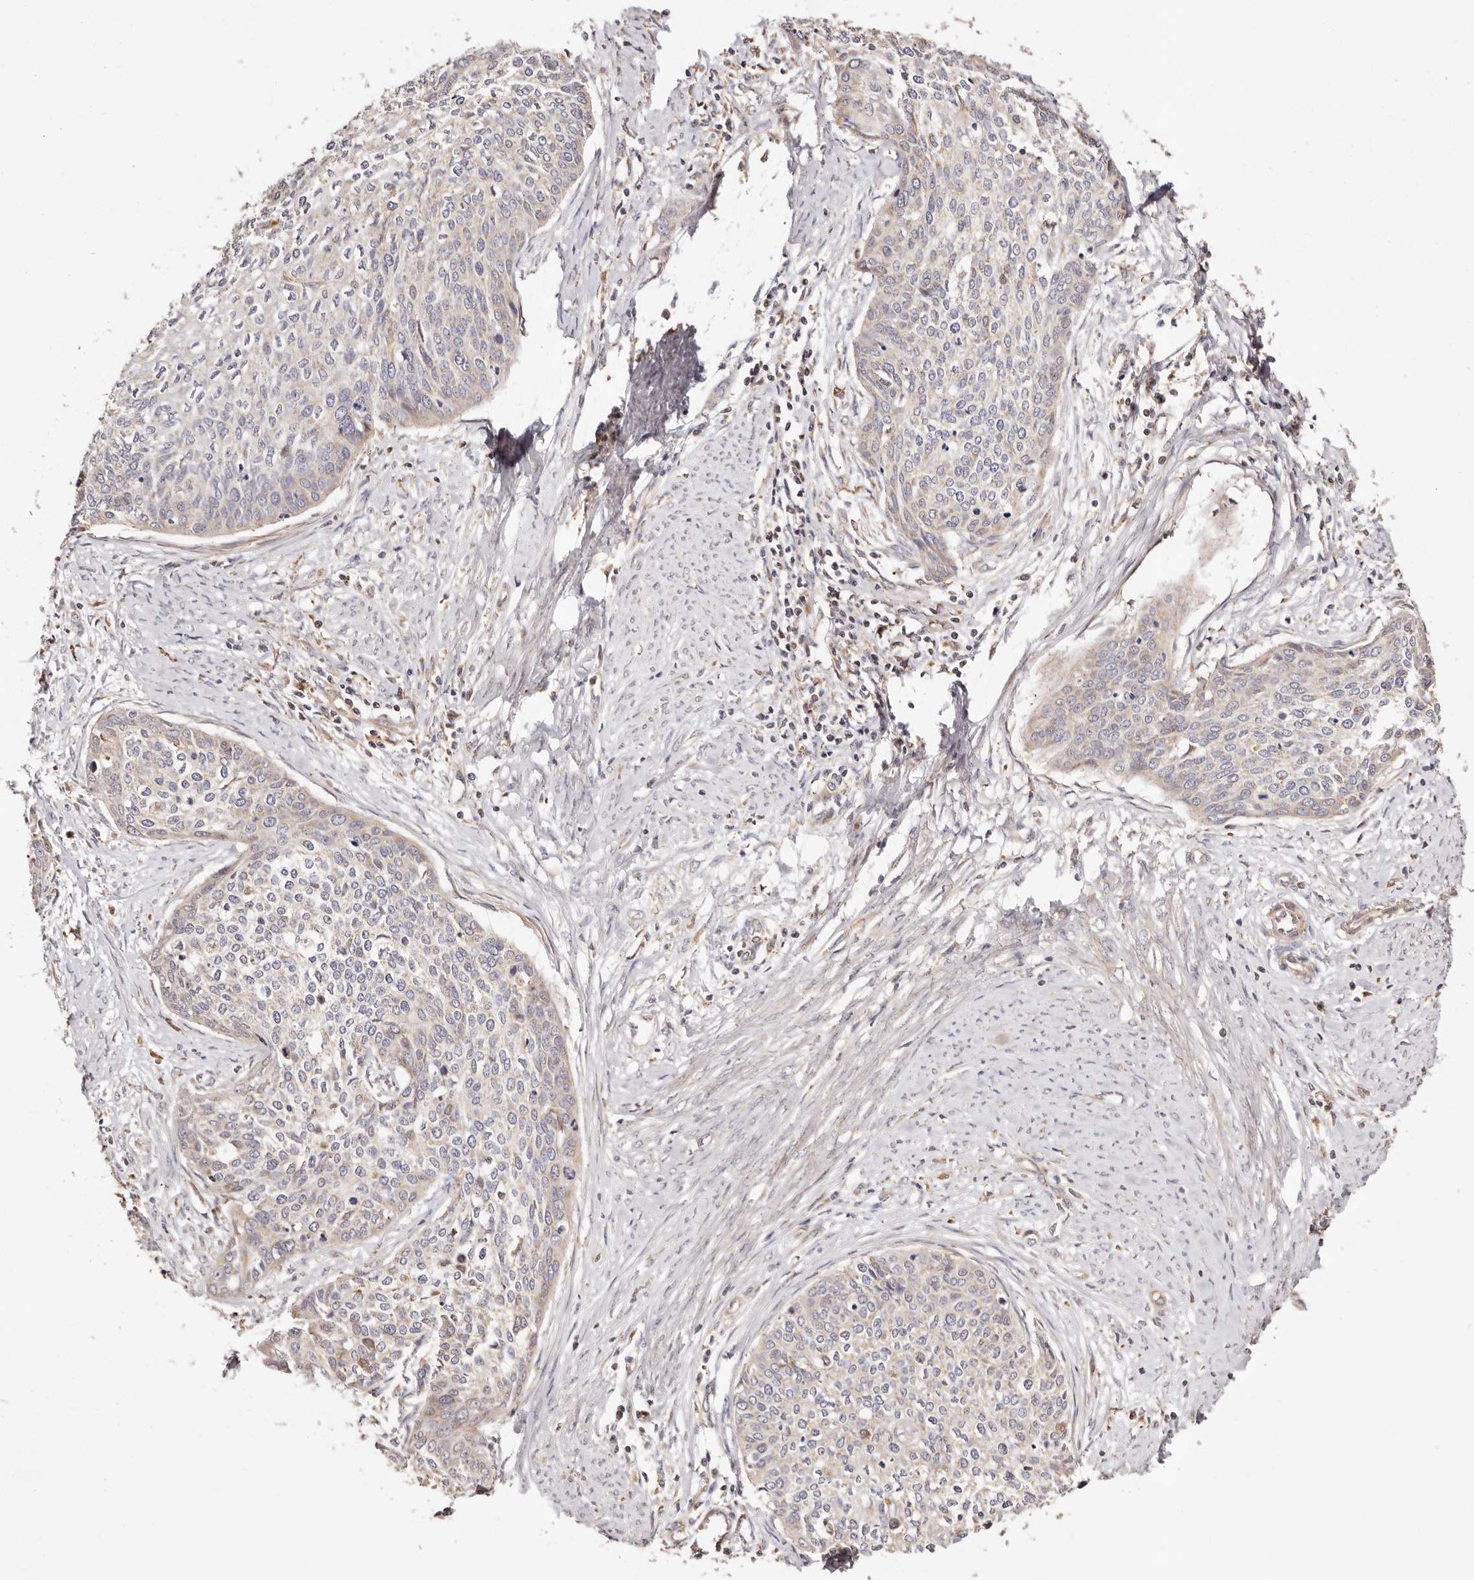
{"staining": {"intensity": "weak", "quantity": "<25%", "location": "cytoplasmic/membranous"}, "tissue": "cervical cancer", "cell_type": "Tumor cells", "image_type": "cancer", "snomed": [{"axis": "morphology", "description": "Squamous cell carcinoma, NOS"}, {"axis": "topography", "description": "Cervix"}], "caption": "A photomicrograph of squamous cell carcinoma (cervical) stained for a protein displays no brown staining in tumor cells.", "gene": "MAPK1", "patient": {"sex": "female", "age": 37}}